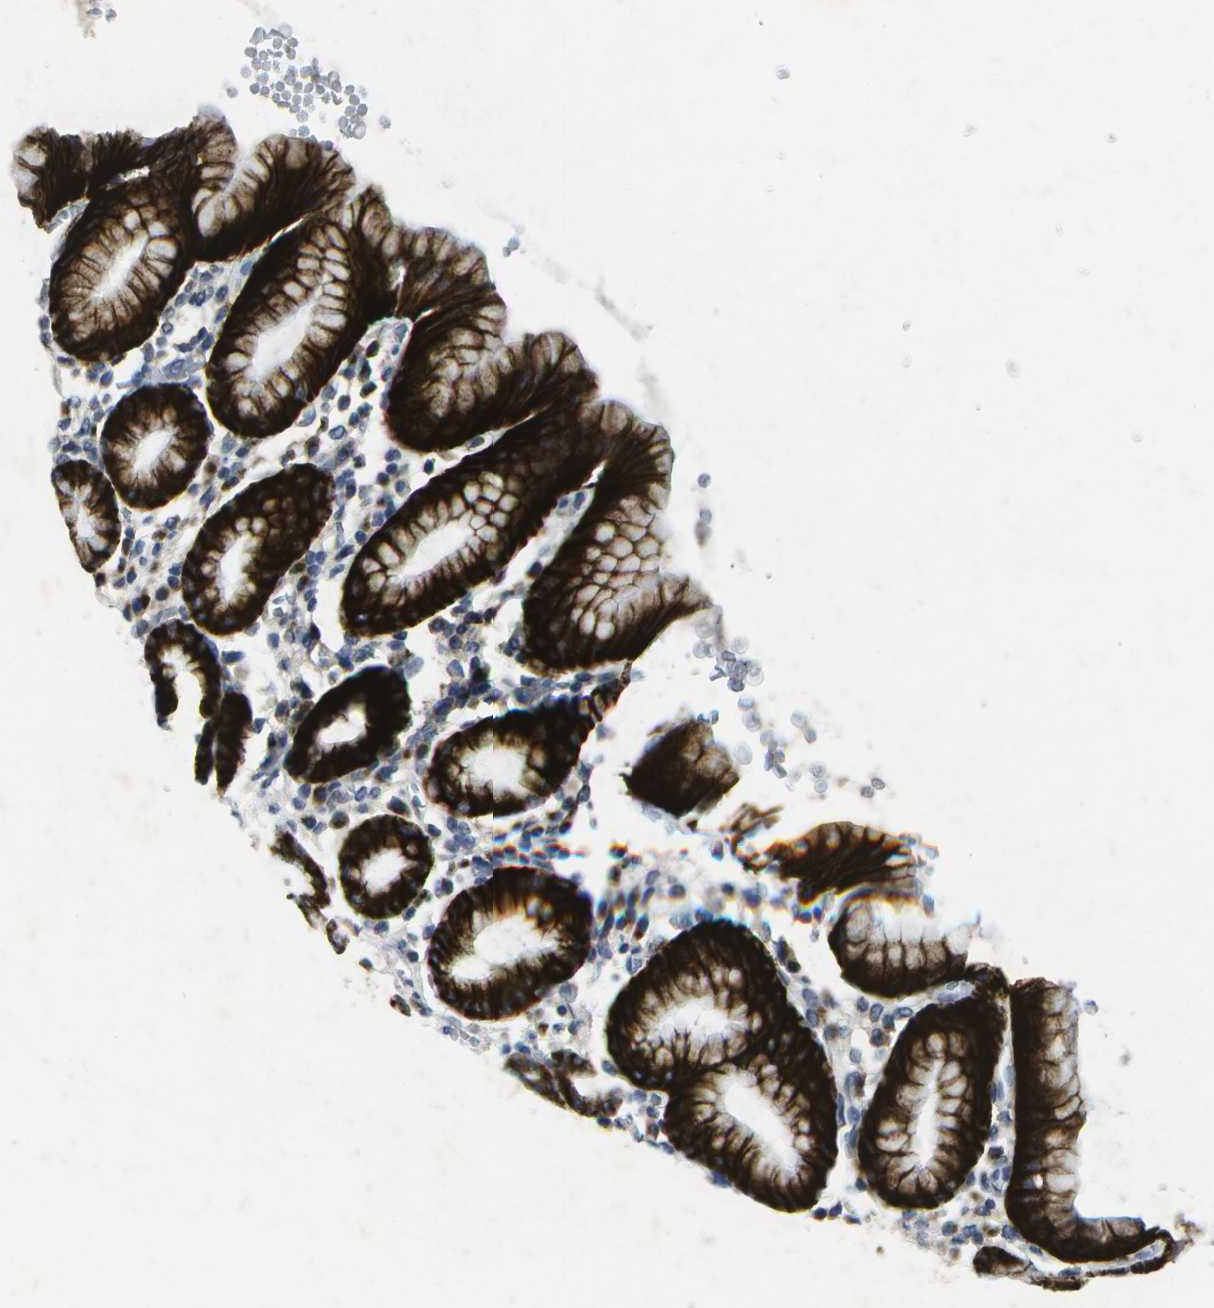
{"staining": {"intensity": "strong", "quantity": ">75%", "location": "cytoplasmic/membranous"}, "tissue": "stomach", "cell_type": "Glandular cells", "image_type": "normal", "snomed": [{"axis": "morphology", "description": "Normal tissue, NOS"}, {"axis": "topography", "description": "Stomach, upper"}], "caption": "Normal stomach exhibits strong cytoplasmic/membranous staining in about >75% of glandular cells (Stains: DAB (3,3'-diaminobenzidine) in brown, nuclei in blue, Microscopy: brightfield microscopy at high magnification)..", "gene": "KDELR1", "patient": {"sex": "male", "age": 68}}